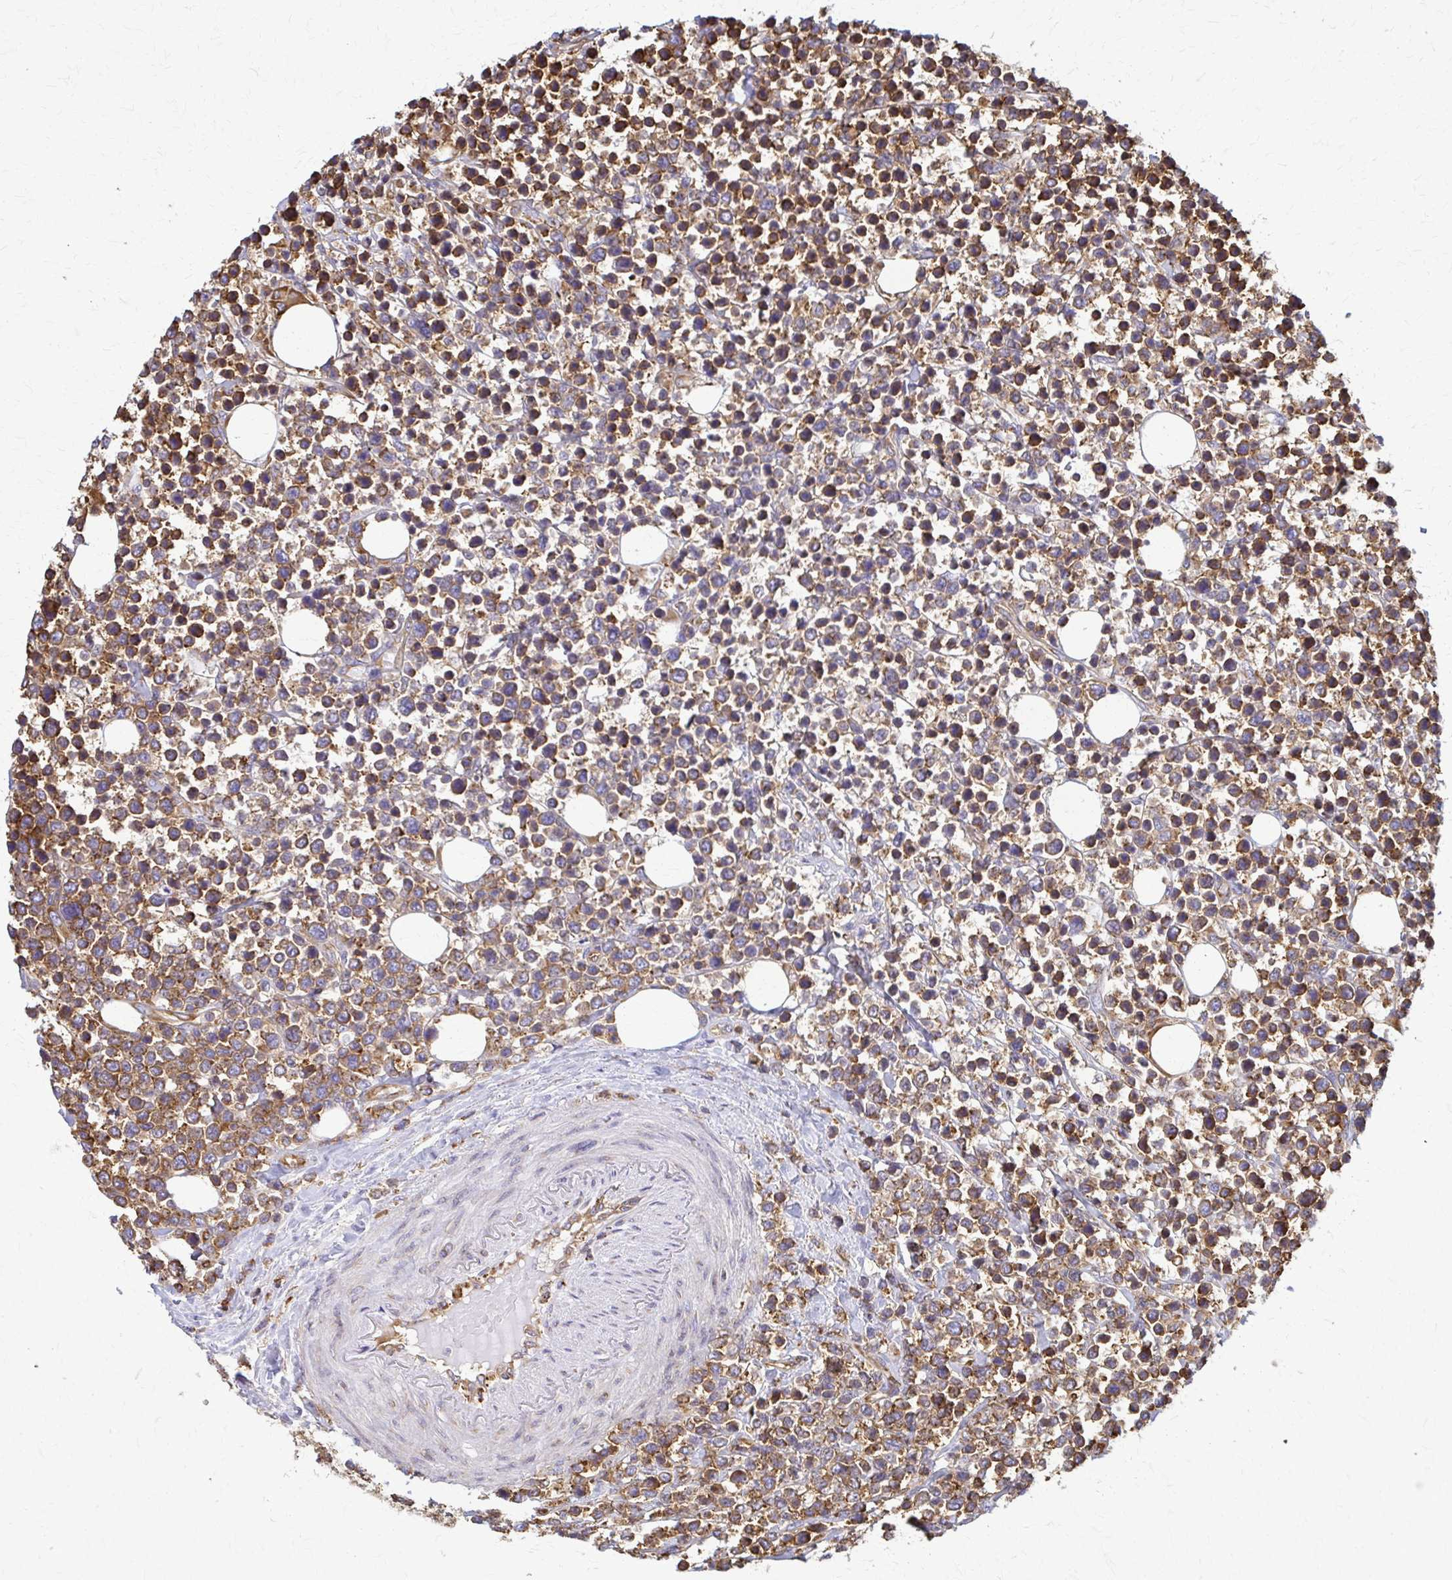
{"staining": {"intensity": "moderate", "quantity": ">75%", "location": "cytoplasmic/membranous"}, "tissue": "lymphoma", "cell_type": "Tumor cells", "image_type": "cancer", "snomed": [{"axis": "morphology", "description": "Malignant lymphoma, non-Hodgkin's type, Low grade"}, {"axis": "topography", "description": "Lymph node"}], "caption": "Lymphoma stained for a protein reveals moderate cytoplasmic/membranous positivity in tumor cells.", "gene": "WASF2", "patient": {"sex": "male", "age": 60}}